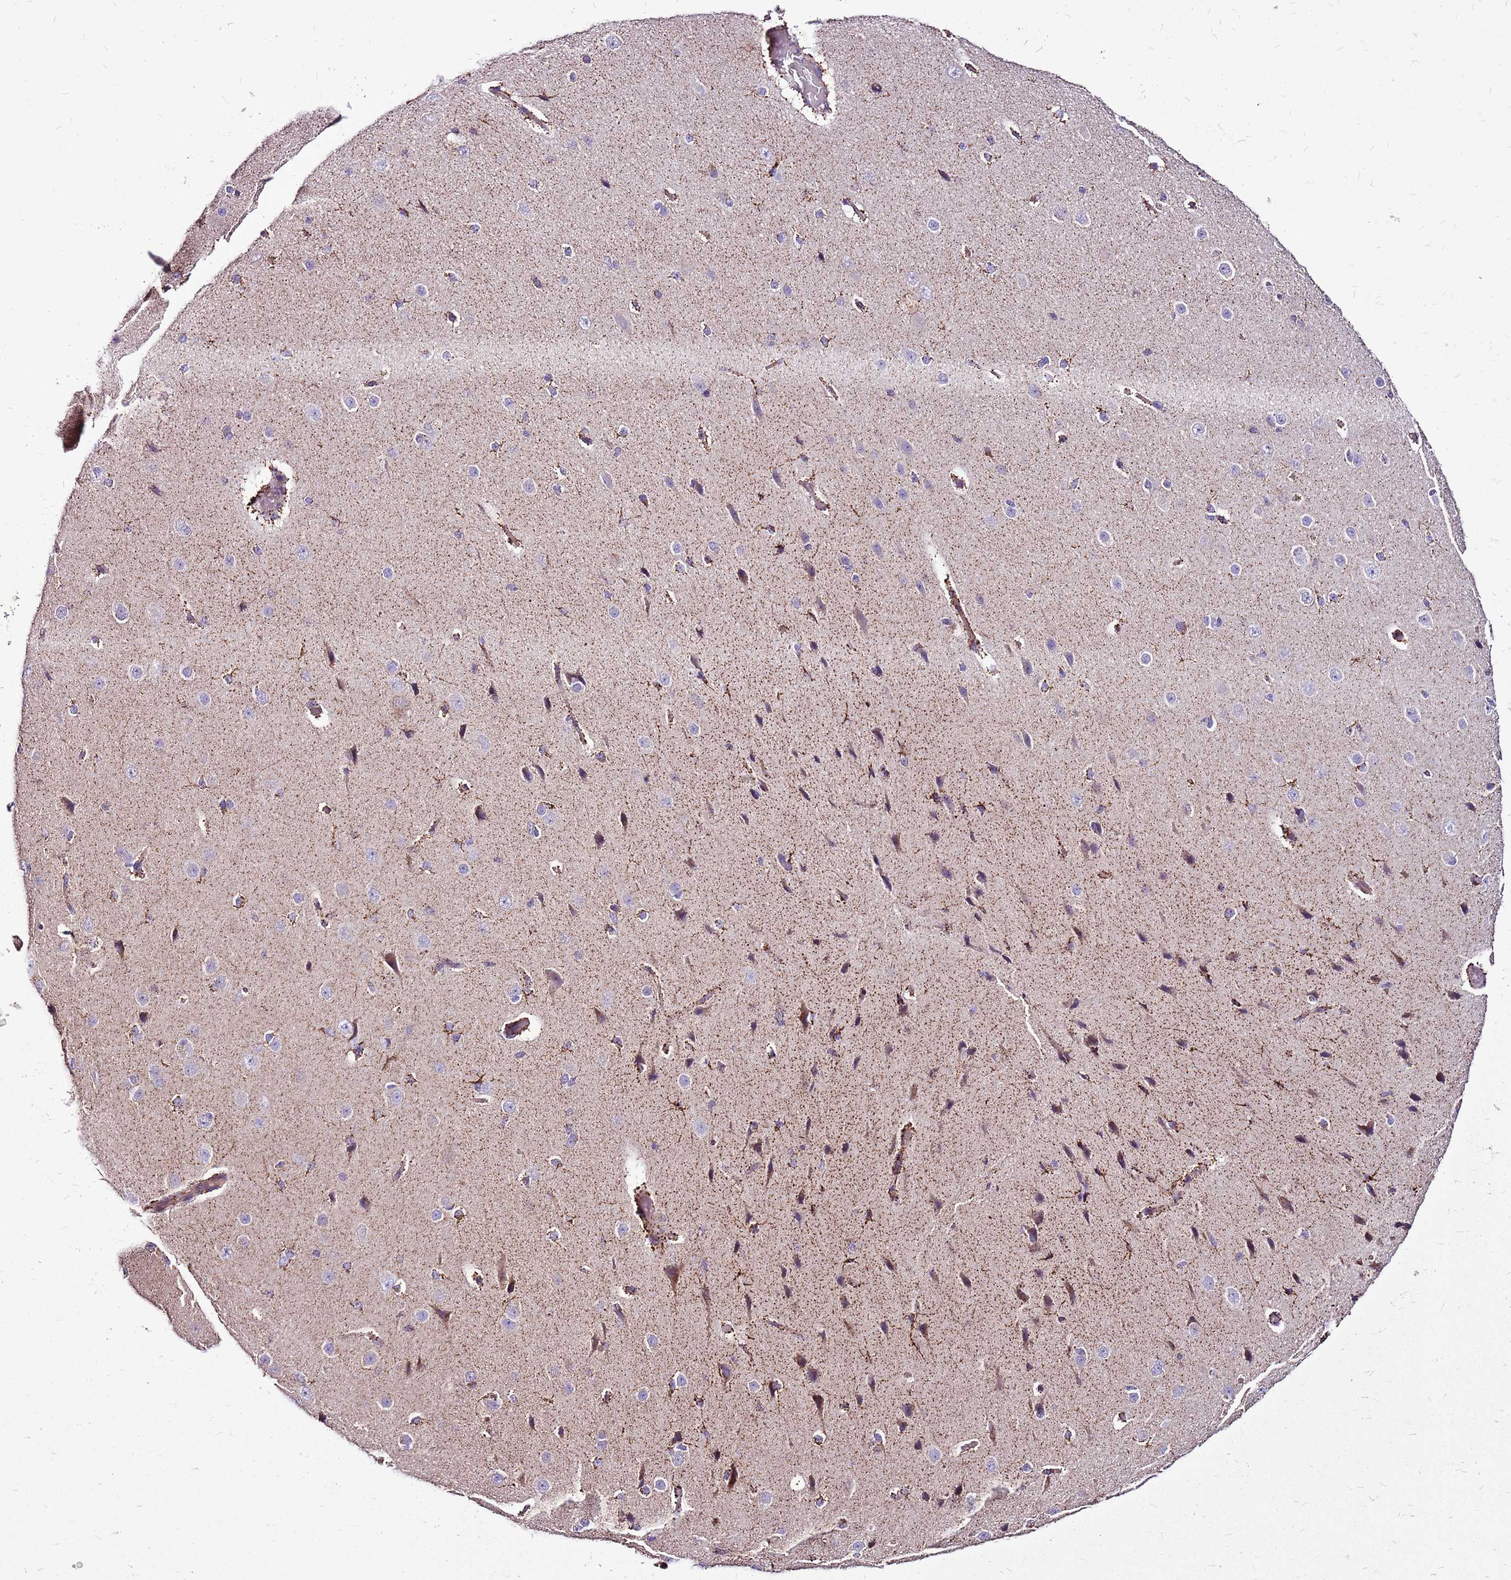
{"staining": {"intensity": "moderate", "quantity": ">75%", "location": "cytoplasmic/membranous"}, "tissue": "cerebral cortex", "cell_type": "Endothelial cells", "image_type": "normal", "snomed": [{"axis": "morphology", "description": "Normal tissue, NOS"}, {"axis": "morphology", "description": "Developmental malformation"}, {"axis": "topography", "description": "Cerebral cortex"}], "caption": "Immunohistochemistry (IHC) histopathology image of normal cerebral cortex stained for a protein (brown), which demonstrates medium levels of moderate cytoplasmic/membranous expression in approximately >75% of endothelial cells.", "gene": "GCDH", "patient": {"sex": "female", "age": 30}}